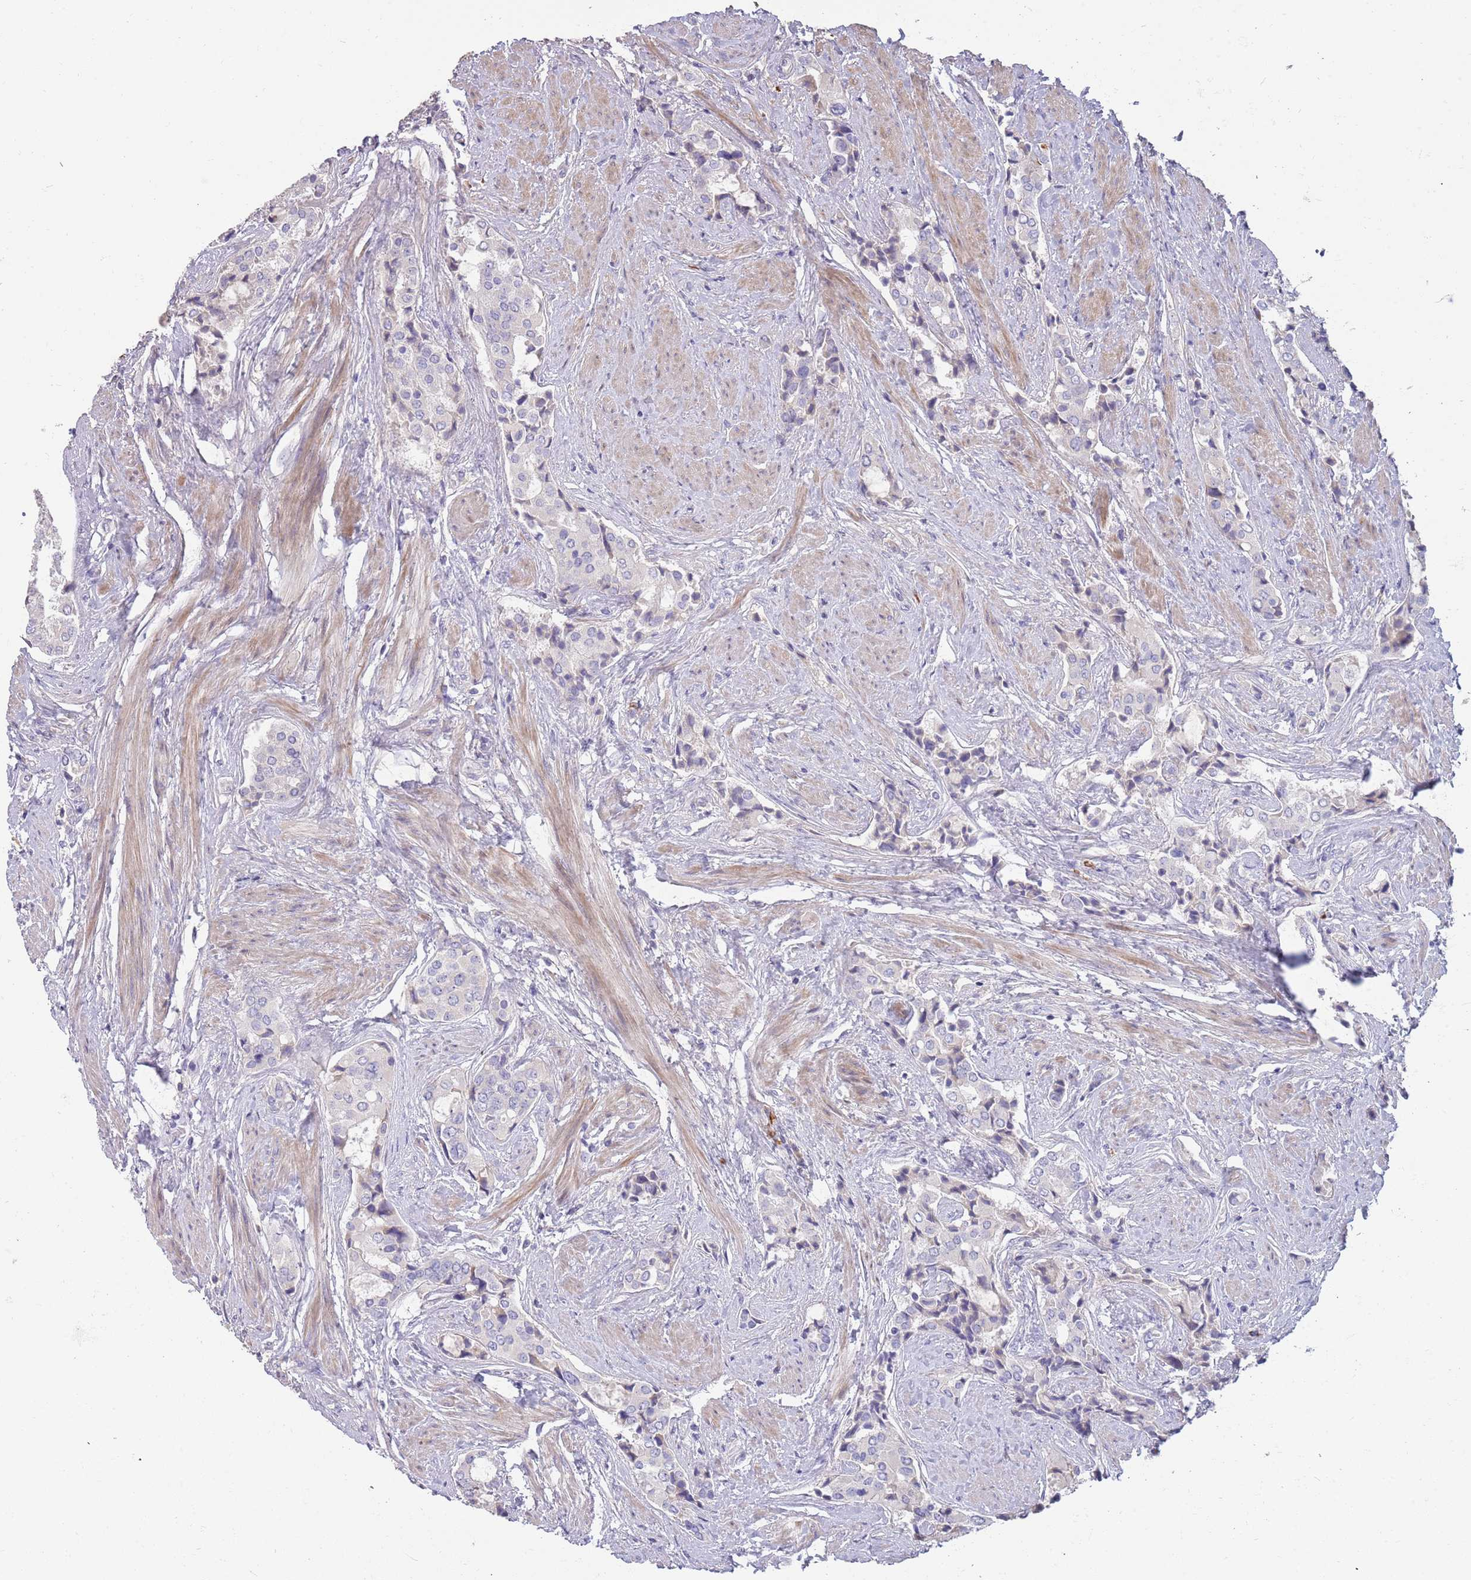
{"staining": {"intensity": "negative", "quantity": "none", "location": "none"}, "tissue": "prostate cancer", "cell_type": "Tumor cells", "image_type": "cancer", "snomed": [{"axis": "morphology", "description": "Adenocarcinoma, High grade"}, {"axis": "topography", "description": "Prostate"}], "caption": "There is no significant positivity in tumor cells of prostate cancer (adenocarcinoma (high-grade)).", "gene": "SUSD1", "patient": {"sex": "male", "age": 71}}